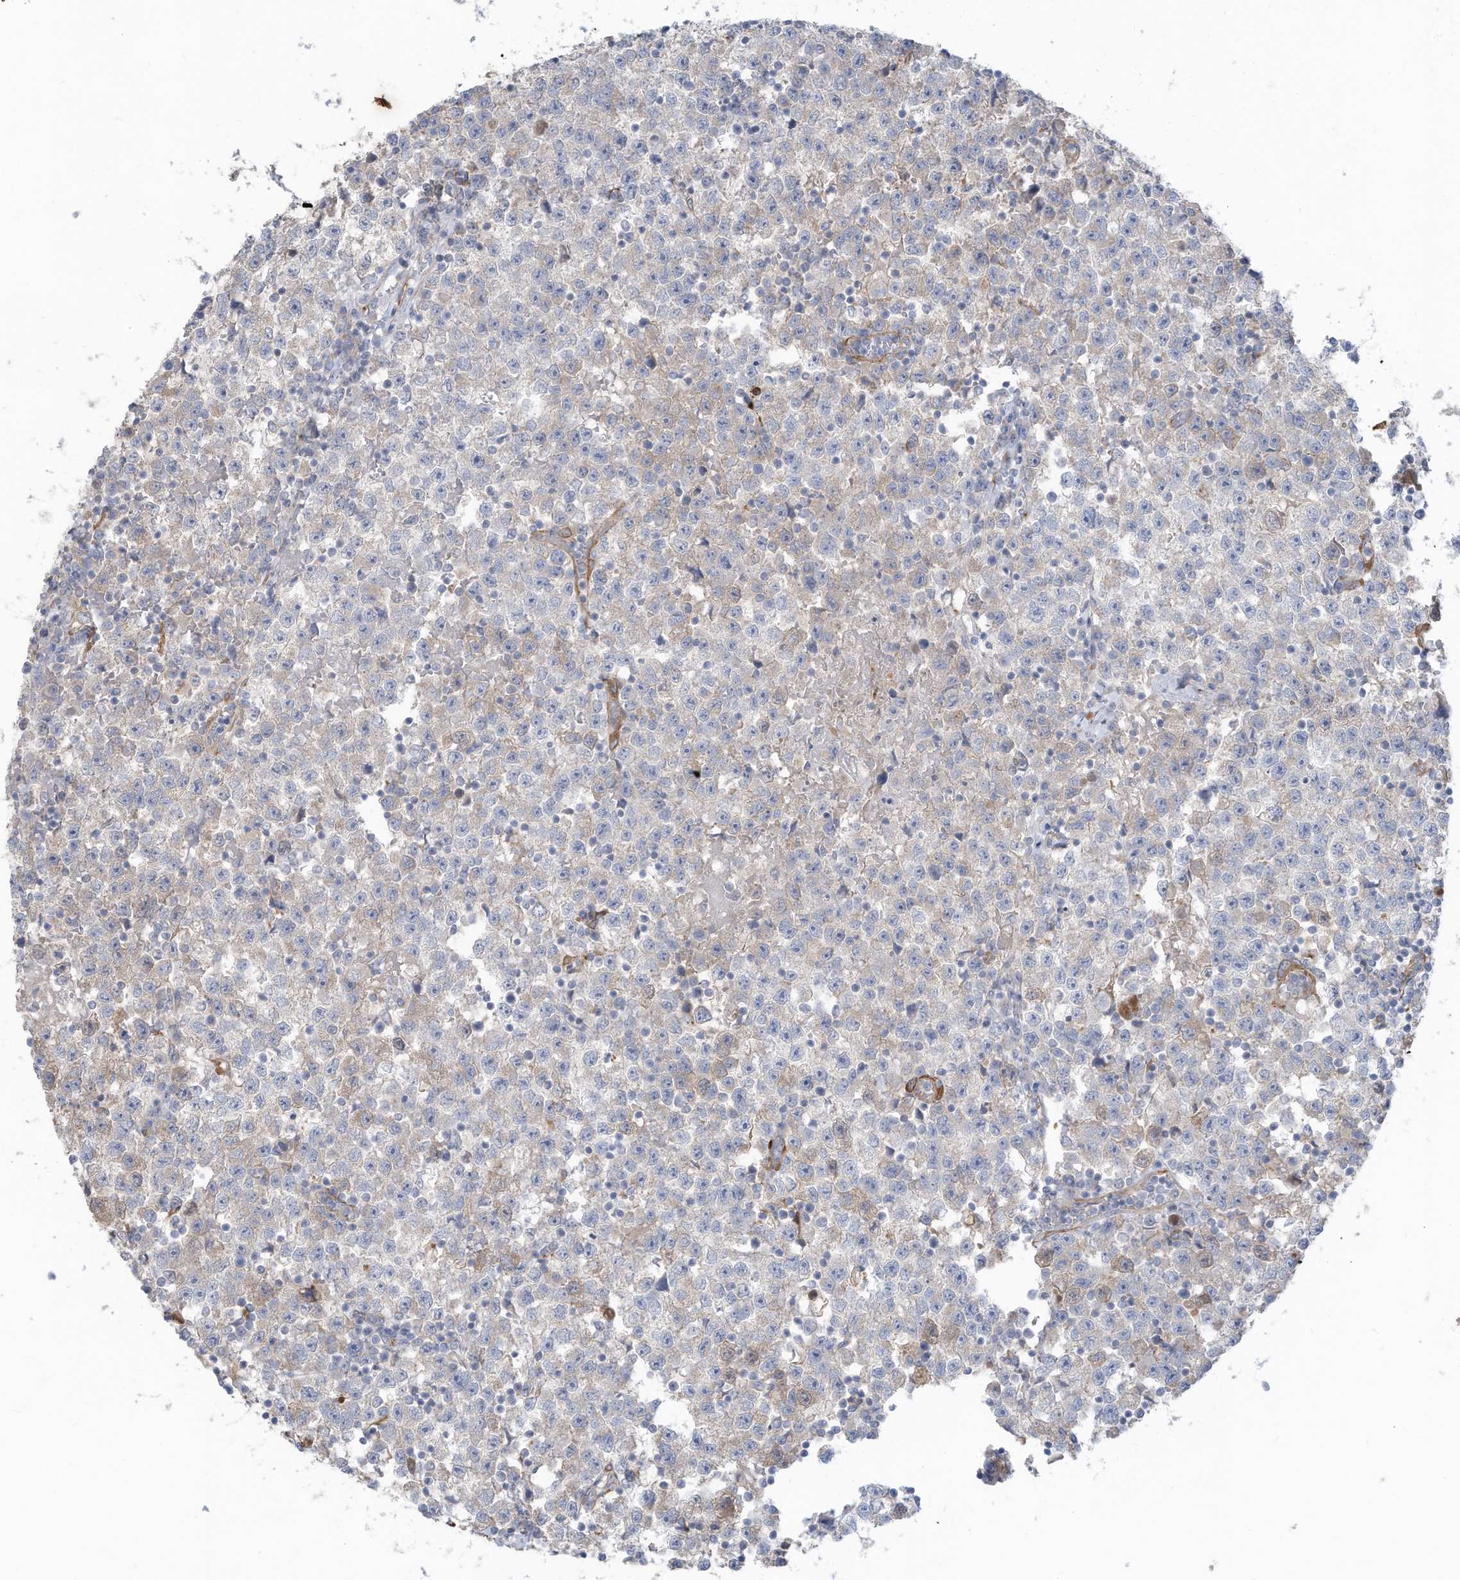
{"staining": {"intensity": "negative", "quantity": "none", "location": "none"}, "tissue": "testis cancer", "cell_type": "Tumor cells", "image_type": "cancer", "snomed": [{"axis": "morphology", "description": "Seminoma, NOS"}, {"axis": "topography", "description": "Testis"}], "caption": "There is no significant expression in tumor cells of testis cancer (seminoma). (DAB (3,3'-diaminobenzidine) immunohistochemistry, high magnification).", "gene": "SLC17A7", "patient": {"sex": "male", "age": 22}}